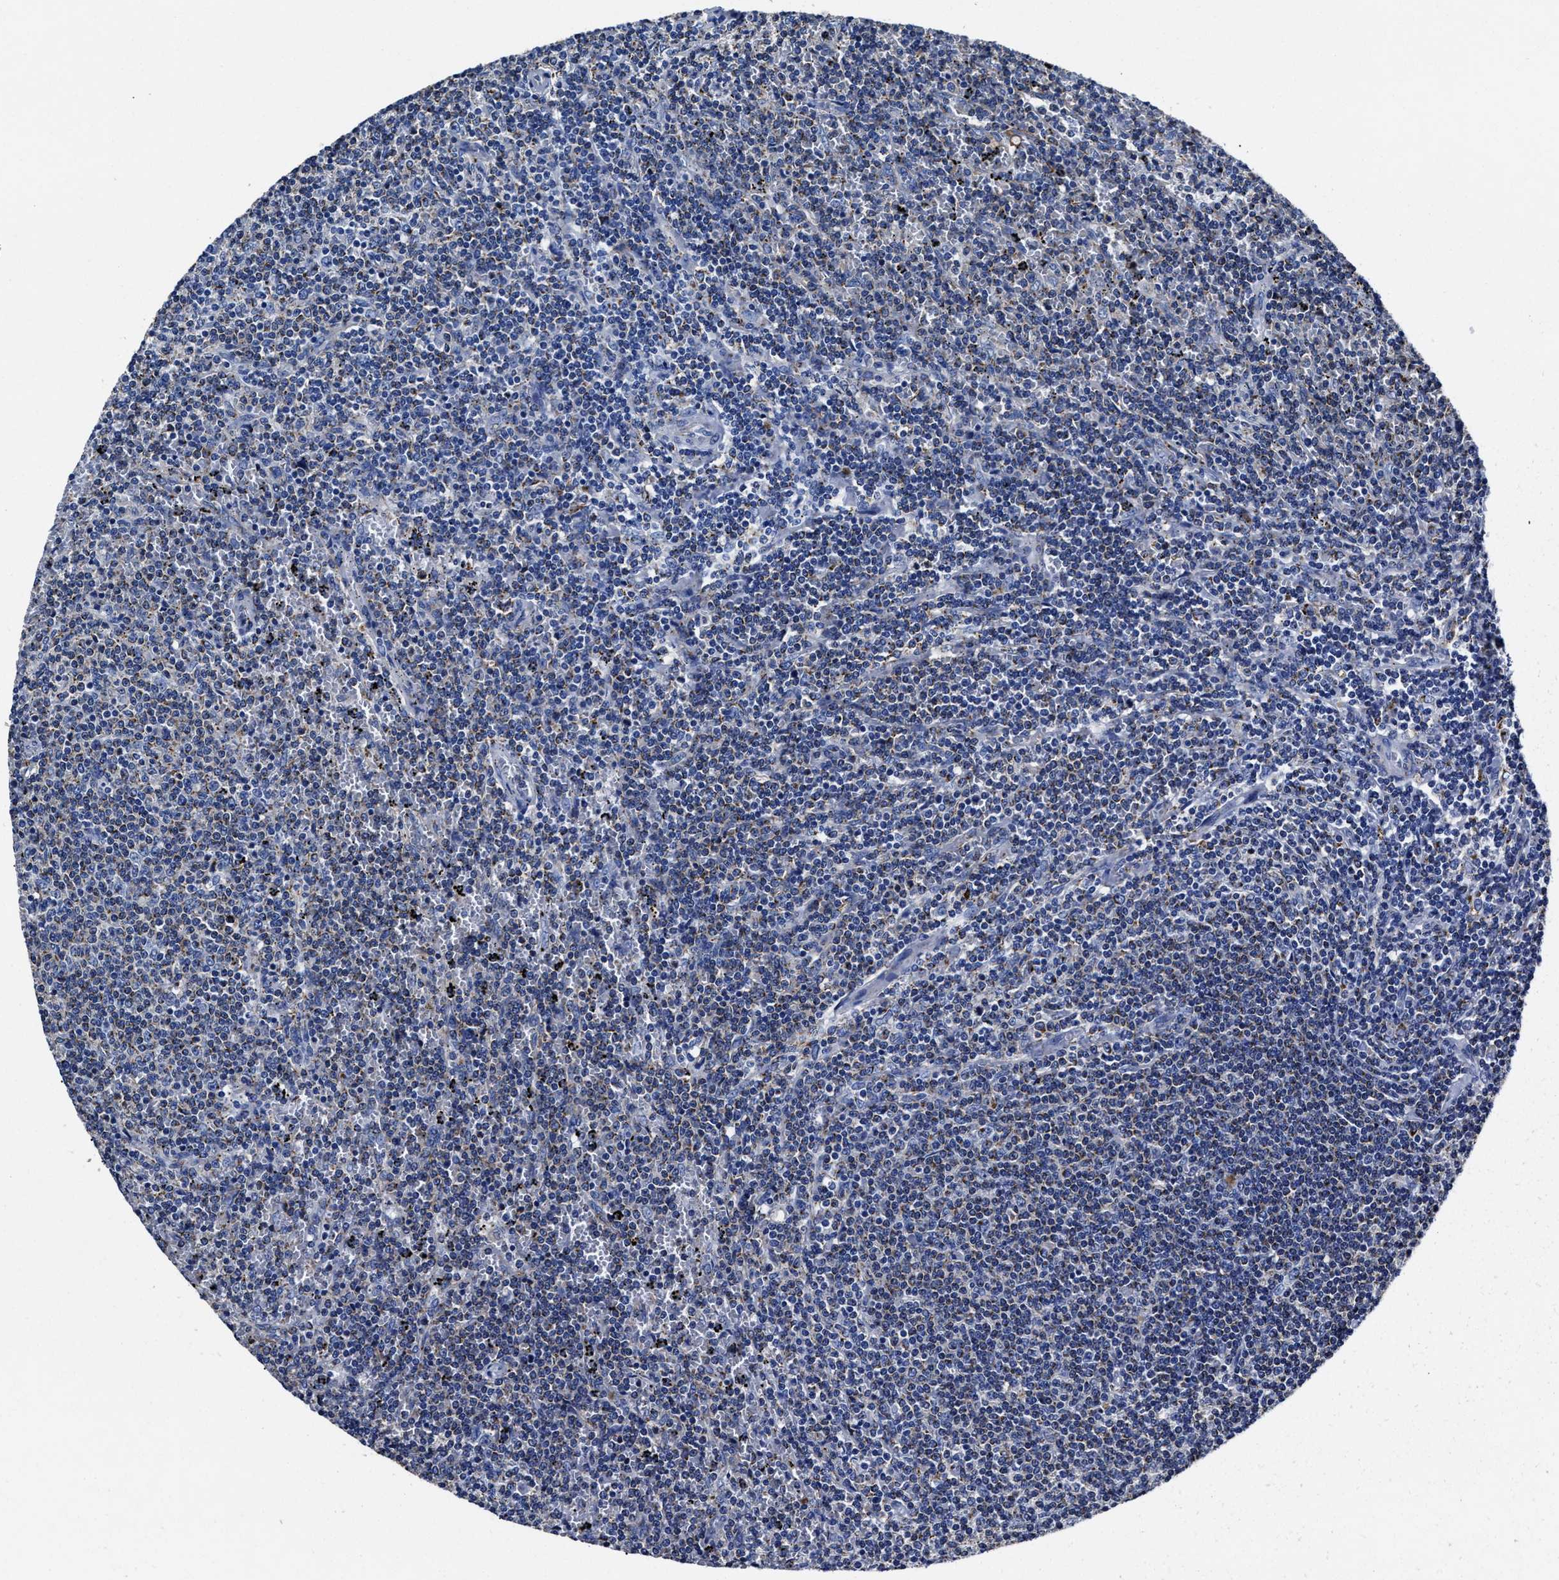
{"staining": {"intensity": "weak", "quantity": "25%-75%", "location": "cytoplasmic/membranous"}, "tissue": "lymphoma", "cell_type": "Tumor cells", "image_type": "cancer", "snomed": [{"axis": "morphology", "description": "Malignant lymphoma, non-Hodgkin's type, Low grade"}, {"axis": "topography", "description": "Spleen"}], "caption": "IHC image of lymphoma stained for a protein (brown), which displays low levels of weak cytoplasmic/membranous positivity in about 25%-75% of tumor cells.", "gene": "LAMTOR4", "patient": {"sex": "female", "age": 50}}